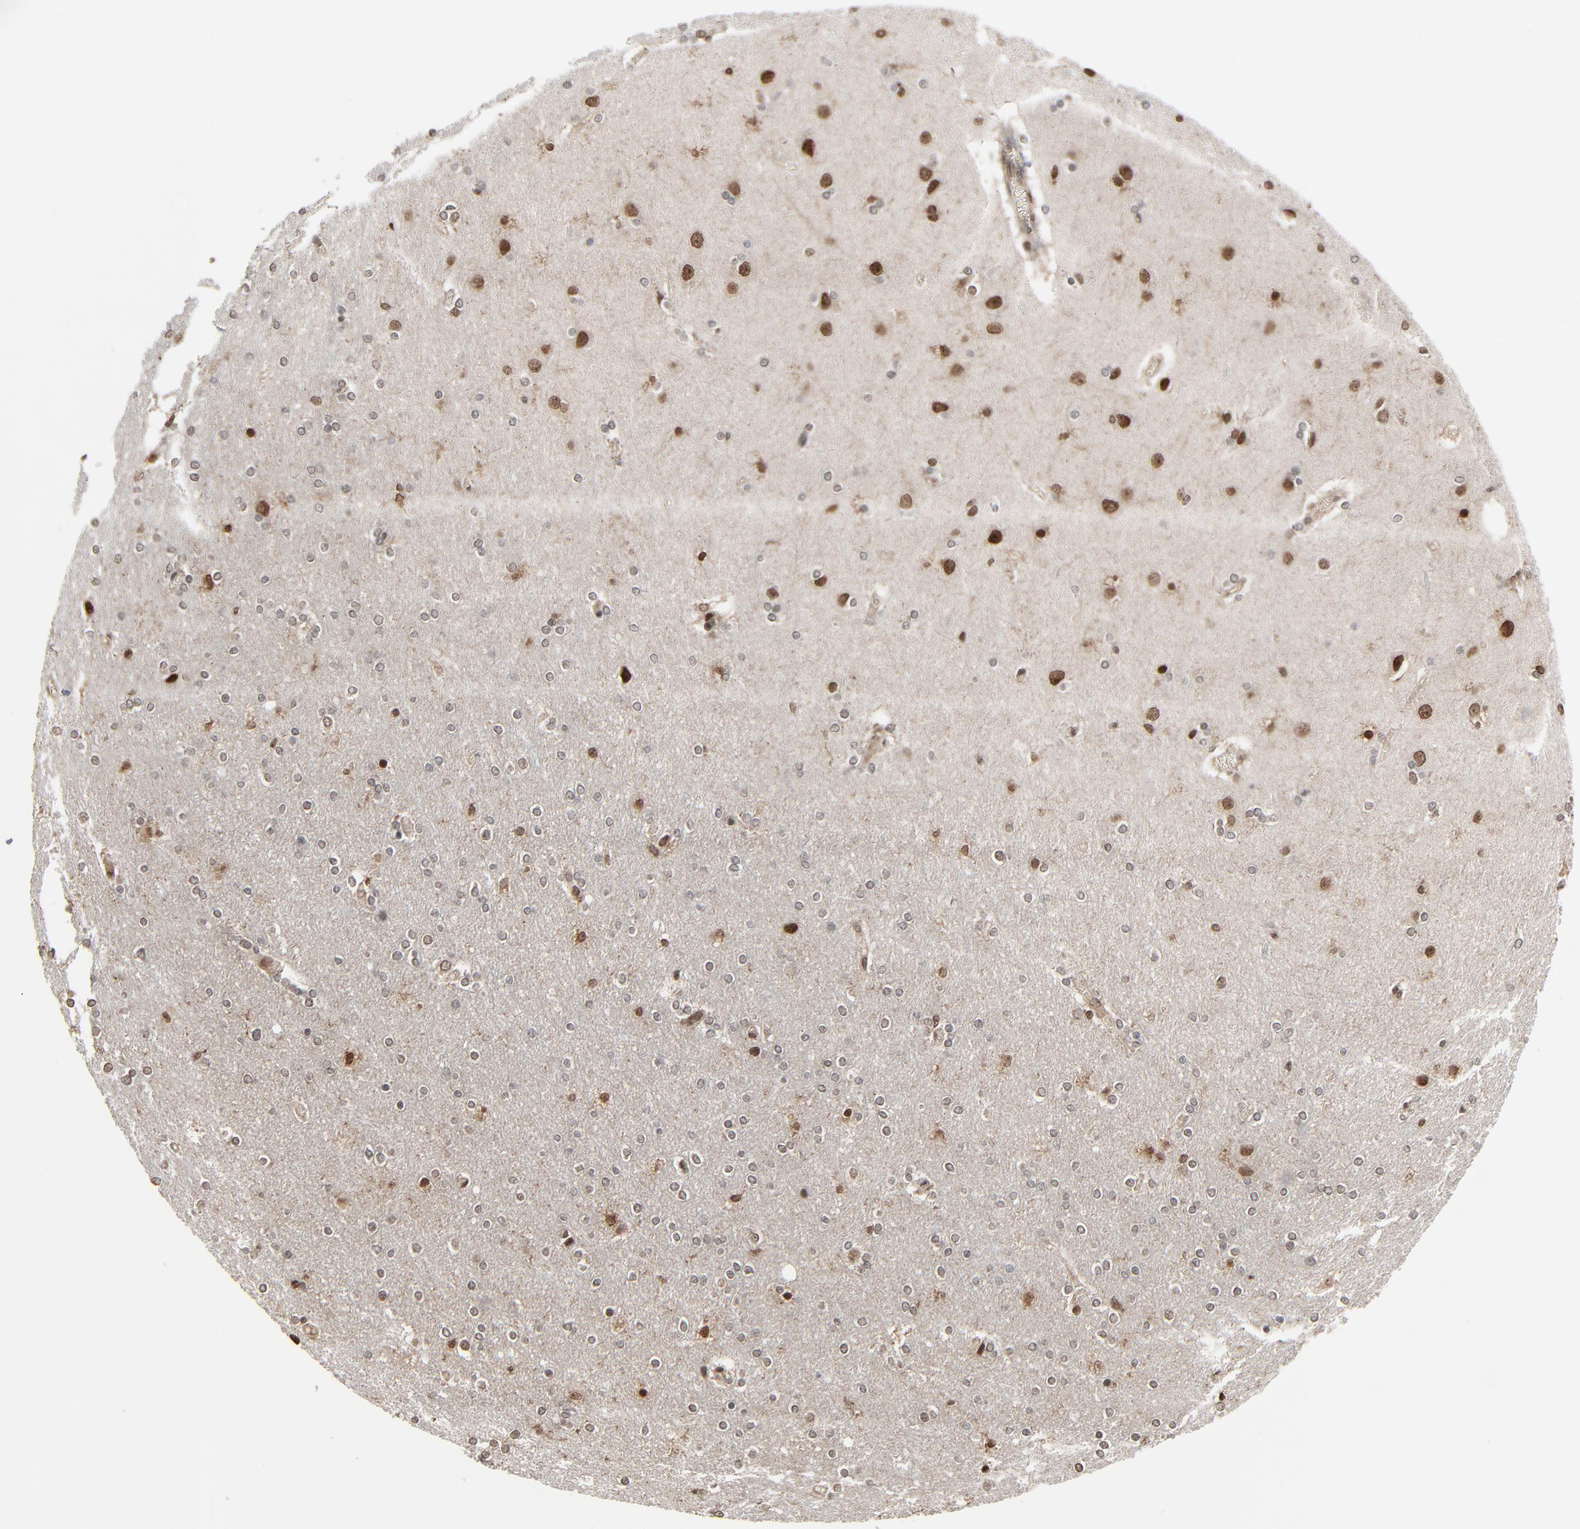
{"staining": {"intensity": "moderate", "quantity": ">75%", "location": "cytoplasmic/membranous,nuclear"}, "tissue": "cerebral cortex", "cell_type": "Endothelial cells", "image_type": "normal", "snomed": [{"axis": "morphology", "description": "Normal tissue, NOS"}, {"axis": "topography", "description": "Cerebral cortex"}], "caption": "Immunohistochemistry micrograph of normal human cerebral cortex stained for a protein (brown), which reveals medium levels of moderate cytoplasmic/membranous,nuclear staining in about >75% of endothelial cells.", "gene": "RPS6KA3", "patient": {"sex": "female", "age": 54}}